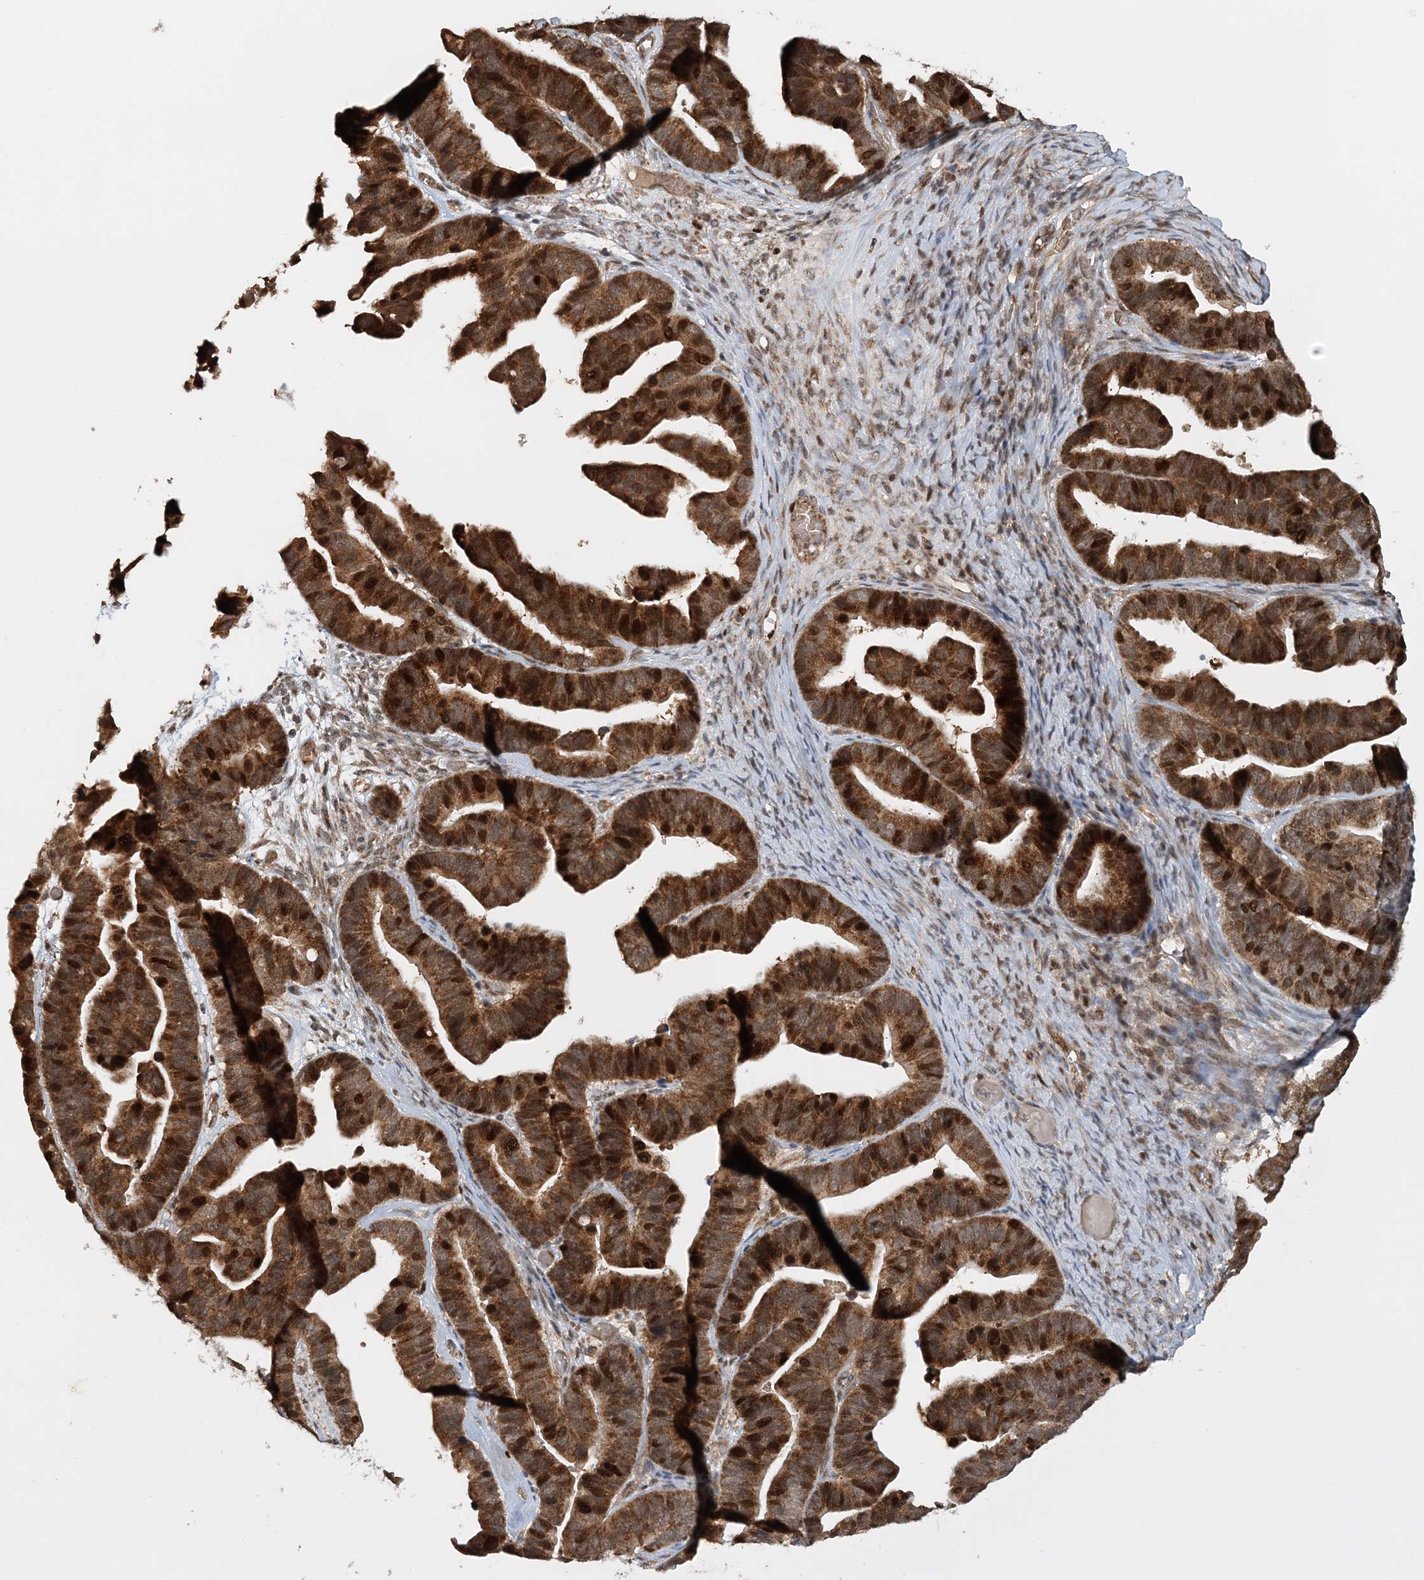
{"staining": {"intensity": "strong", "quantity": ">75%", "location": "cytoplasmic/membranous,nuclear"}, "tissue": "ovarian cancer", "cell_type": "Tumor cells", "image_type": "cancer", "snomed": [{"axis": "morphology", "description": "Cystadenocarcinoma, serous, NOS"}, {"axis": "topography", "description": "Ovary"}], "caption": "Immunohistochemical staining of human serous cystadenocarcinoma (ovarian) reveals high levels of strong cytoplasmic/membranous and nuclear protein expression in approximately >75% of tumor cells.", "gene": "KIF4A", "patient": {"sex": "female", "age": 56}}